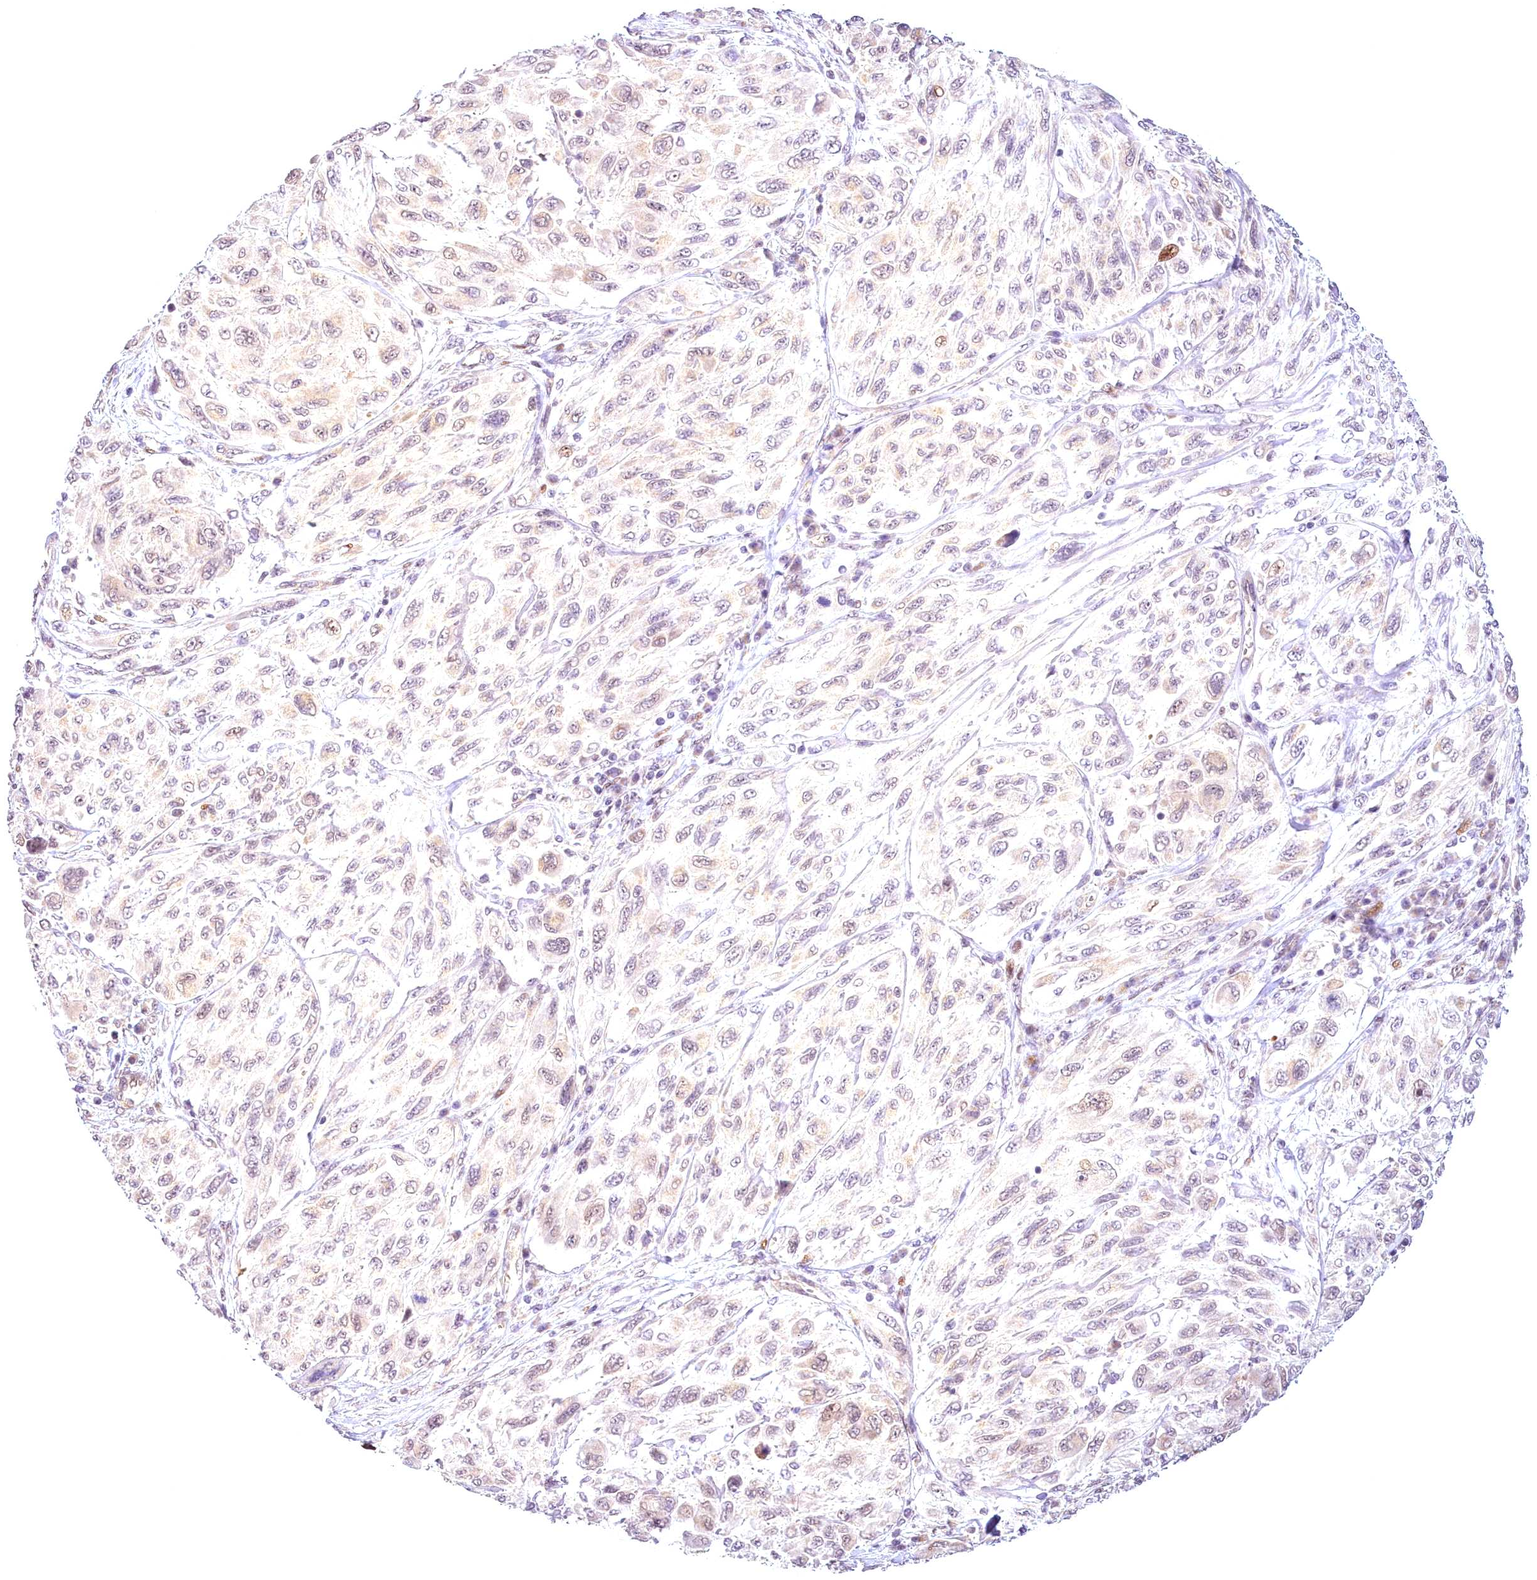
{"staining": {"intensity": "weak", "quantity": "25%-75%", "location": "nuclear"}, "tissue": "melanoma", "cell_type": "Tumor cells", "image_type": "cancer", "snomed": [{"axis": "morphology", "description": "Malignant melanoma, NOS"}, {"axis": "topography", "description": "Skin"}], "caption": "Immunohistochemistry histopathology image of neoplastic tissue: melanoma stained using IHC demonstrates low levels of weak protein expression localized specifically in the nuclear of tumor cells, appearing as a nuclear brown color.", "gene": "AP1M1", "patient": {"sex": "female", "age": 91}}